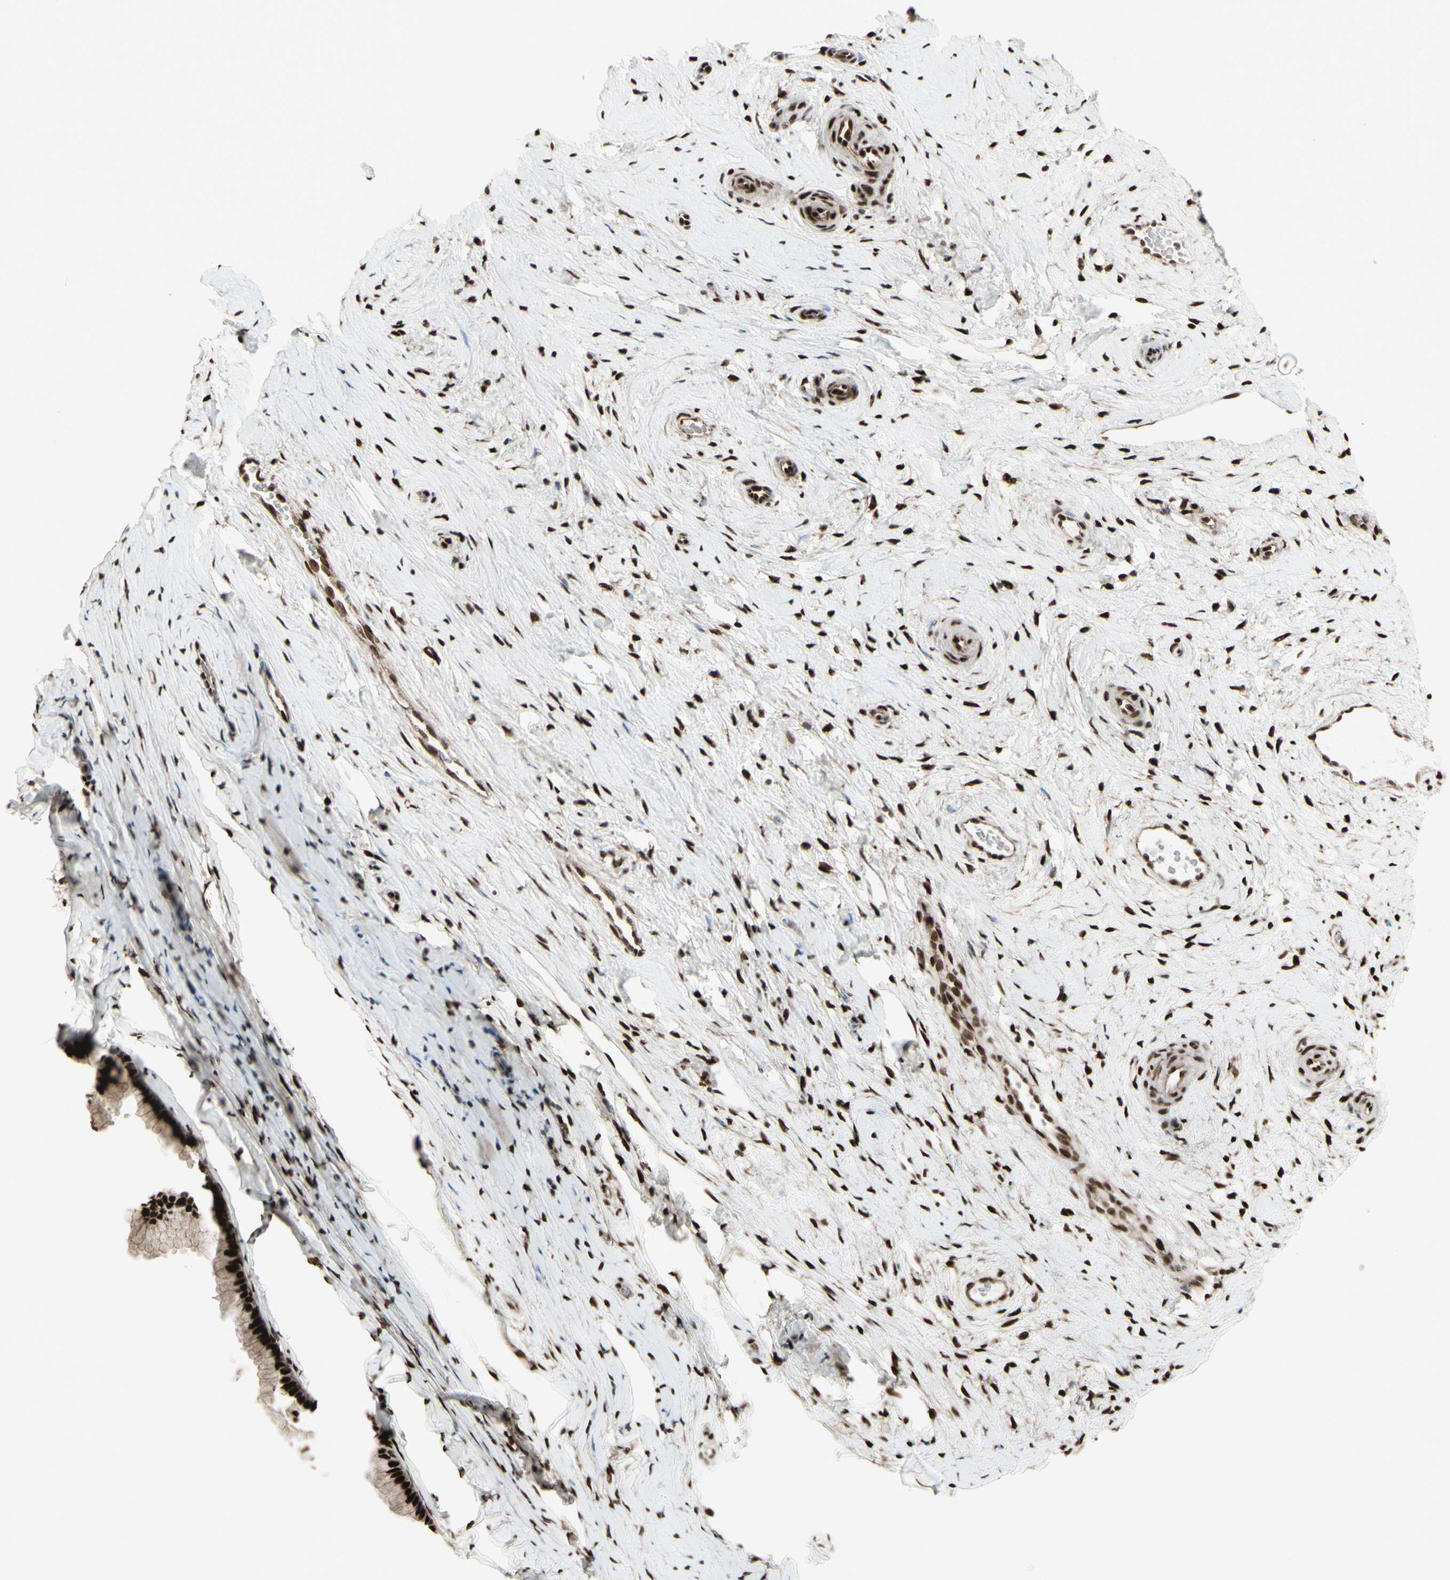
{"staining": {"intensity": "strong", "quantity": ">75%", "location": "cytoplasmic/membranous,nuclear"}, "tissue": "cervix", "cell_type": "Glandular cells", "image_type": "normal", "snomed": [{"axis": "morphology", "description": "Normal tissue, NOS"}, {"axis": "topography", "description": "Cervix"}], "caption": "Immunohistochemical staining of benign human cervix demonstrates strong cytoplasmic/membranous,nuclear protein staining in about >75% of glandular cells.", "gene": "CBX1", "patient": {"sex": "female", "age": 39}}